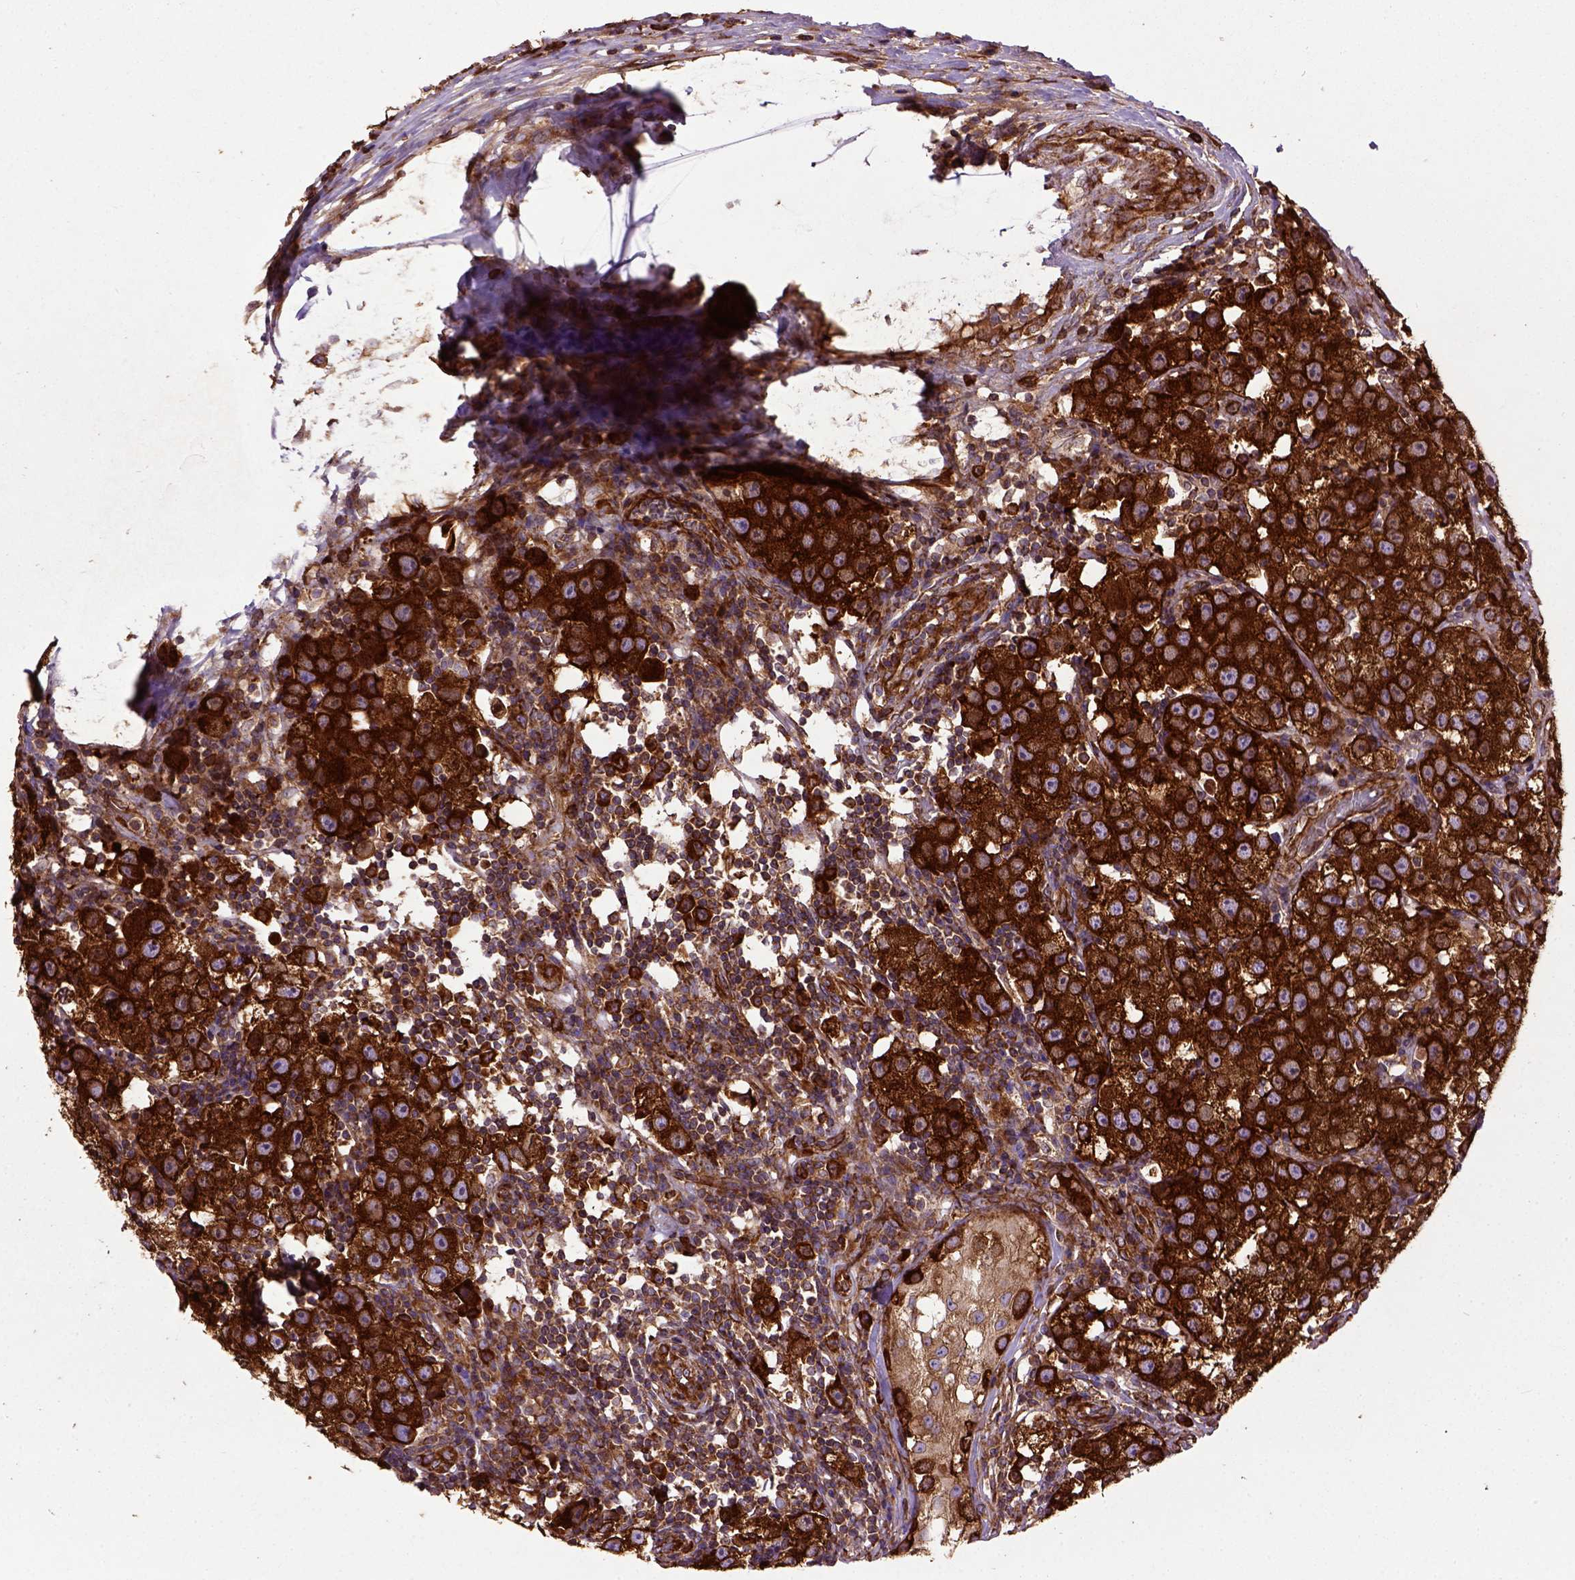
{"staining": {"intensity": "strong", "quantity": ">75%", "location": "cytoplasmic/membranous"}, "tissue": "testis cancer", "cell_type": "Tumor cells", "image_type": "cancer", "snomed": [{"axis": "morphology", "description": "Seminoma, NOS"}, {"axis": "topography", "description": "Testis"}], "caption": "Strong cytoplasmic/membranous expression is appreciated in approximately >75% of tumor cells in testis seminoma. The protein of interest is shown in brown color, while the nuclei are stained blue.", "gene": "CAPRIN1", "patient": {"sex": "male", "age": 34}}